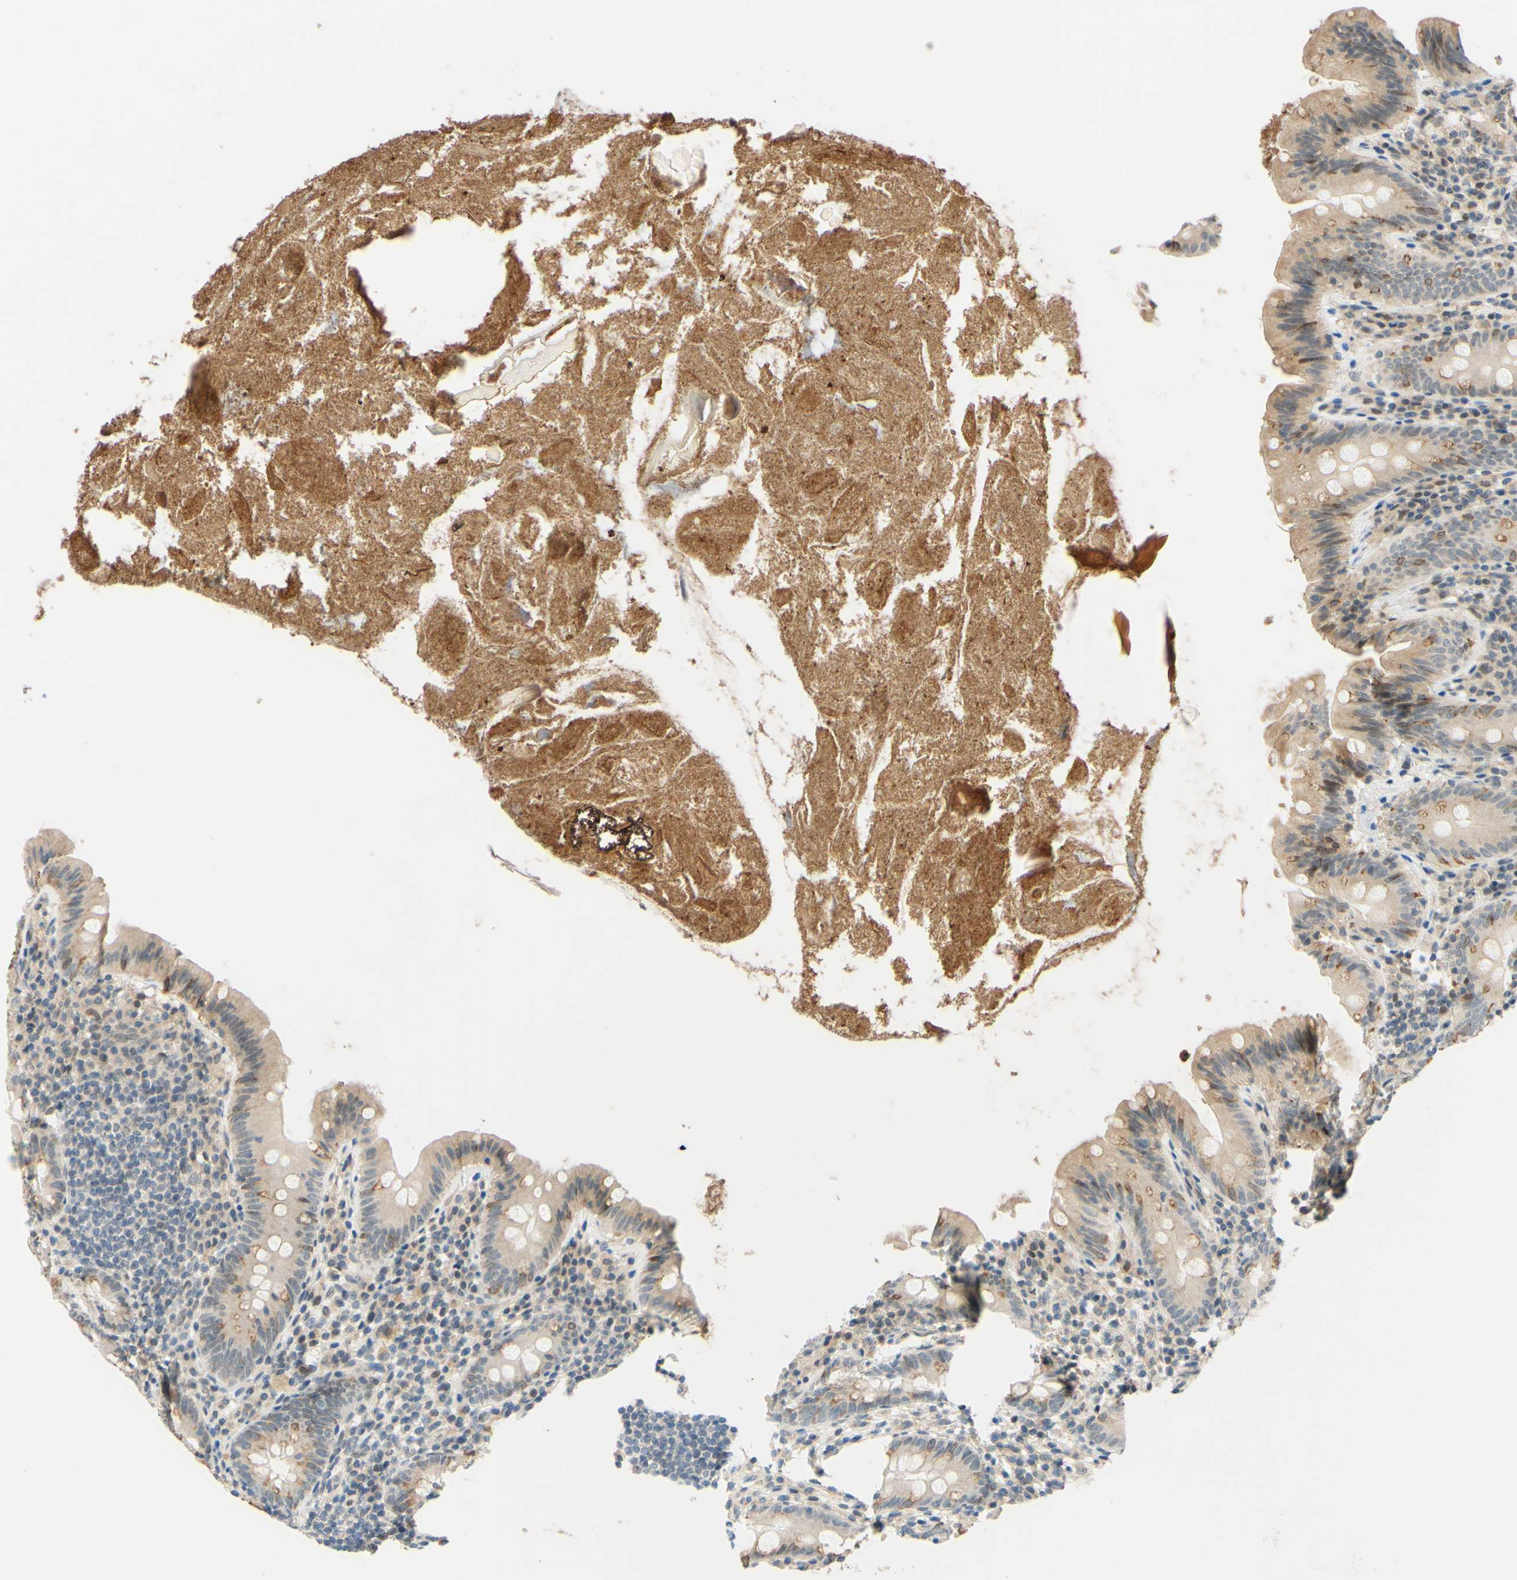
{"staining": {"intensity": "weak", "quantity": "25%-75%", "location": "cytoplasmic/membranous,nuclear"}, "tissue": "appendix", "cell_type": "Glandular cells", "image_type": "normal", "snomed": [{"axis": "morphology", "description": "Normal tissue, NOS"}, {"axis": "topography", "description": "Appendix"}], "caption": "Immunohistochemical staining of normal appendix reveals 25%-75% levels of weak cytoplasmic/membranous,nuclear protein expression in about 25%-75% of glandular cells. The staining is performed using DAB brown chromogen to label protein expression. The nuclei are counter-stained blue using hematoxylin.", "gene": "C2CD2L", "patient": {"sex": "male", "age": 52}}